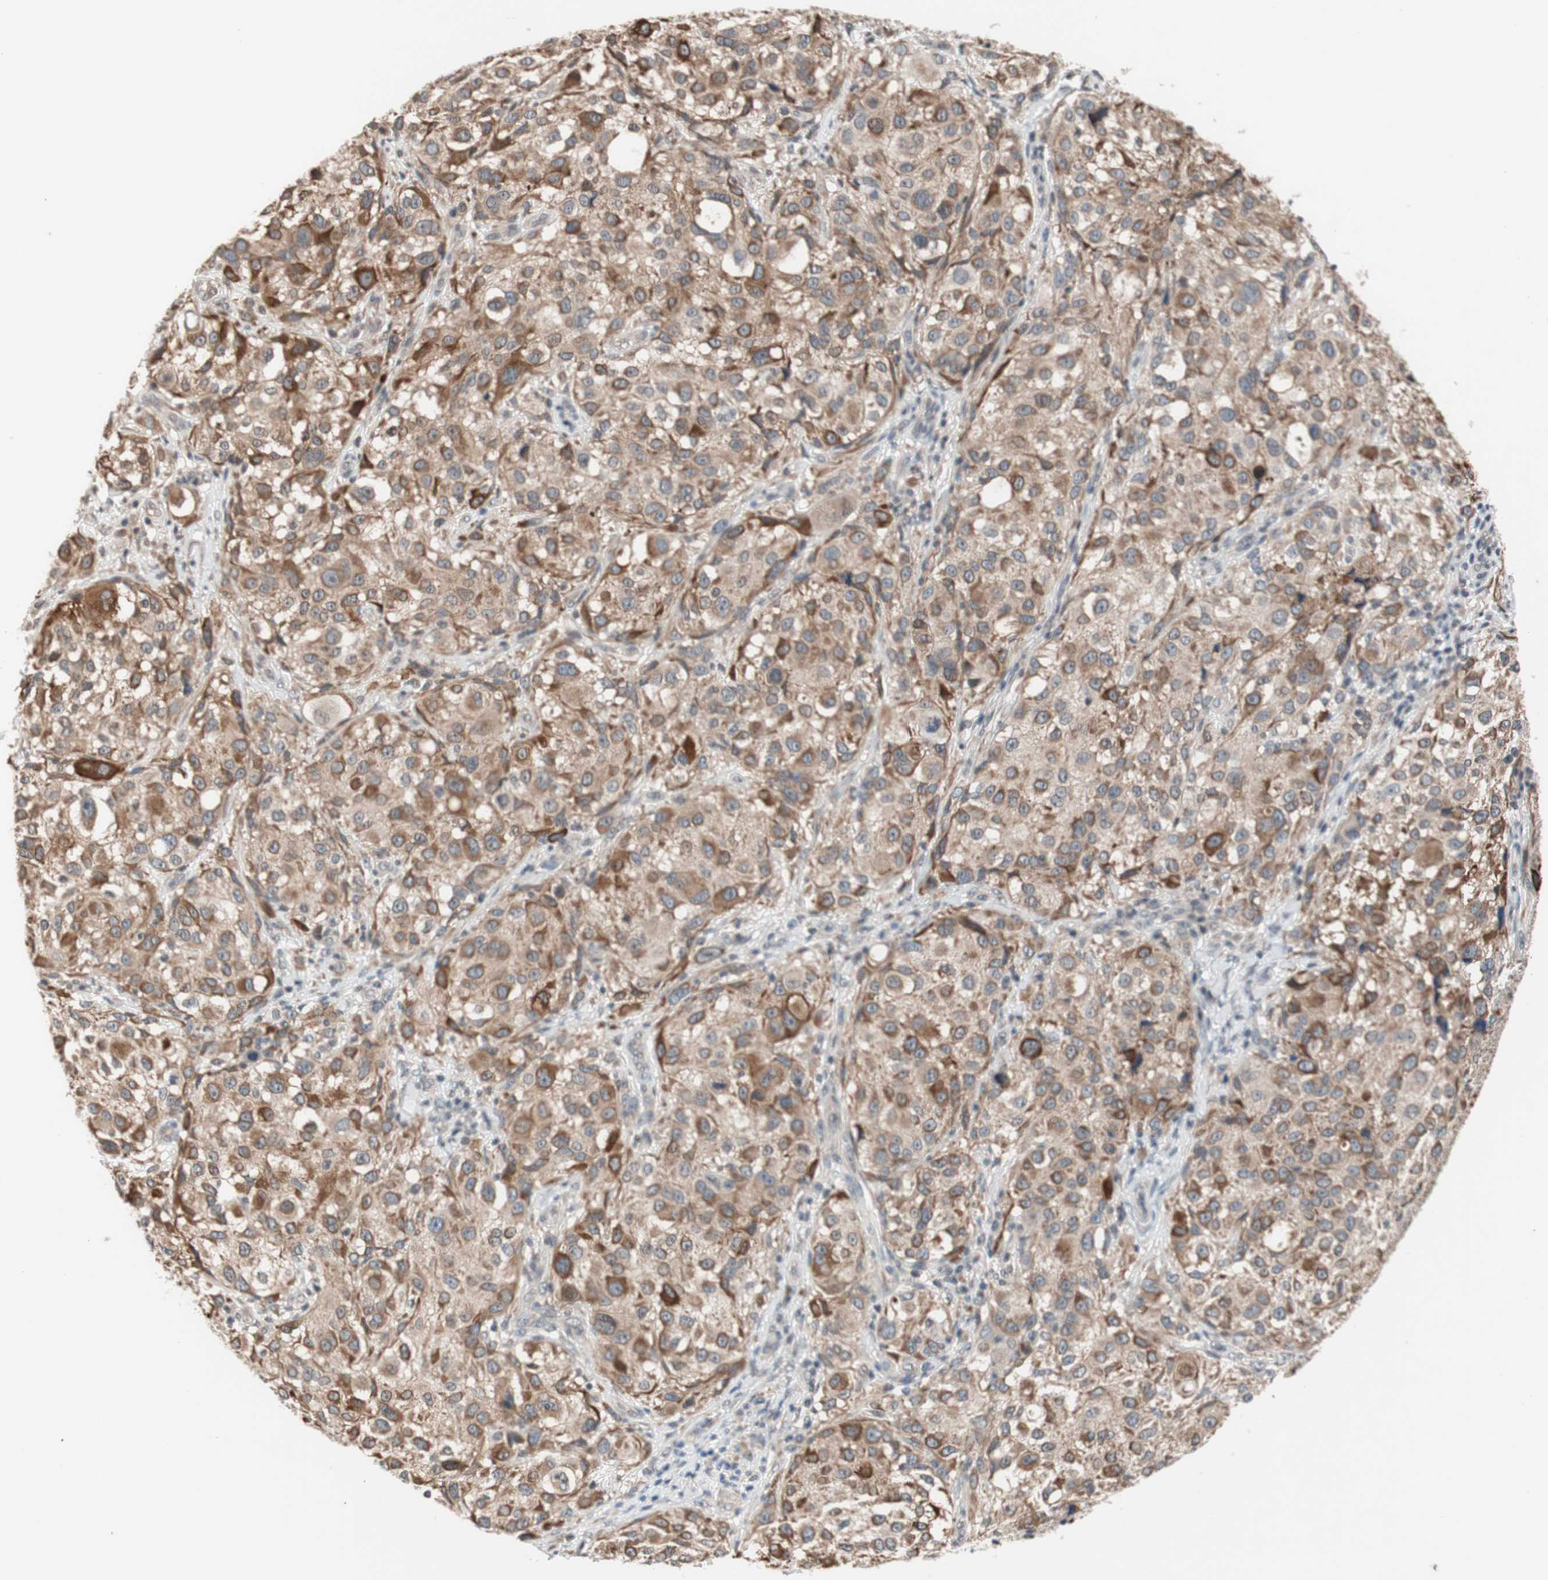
{"staining": {"intensity": "moderate", "quantity": ">75%", "location": "cytoplasmic/membranous"}, "tissue": "melanoma", "cell_type": "Tumor cells", "image_type": "cancer", "snomed": [{"axis": "morphology", "description": "Necrosis, NOS"}, {"axis": "morphology", "description": "Malignant melanoma, NOS"}, {"axis": "topography", "description": "Skin"}], "caption": "A high-resolution micrograph shows immunohistochemistry (IHC) staining of melanoma, which exhibits moderate cytoplasmic/membranous expression in approximately >75% of tumor cells.", "gene": "CD55", "patient": {"sex": "female", "age": 87}}